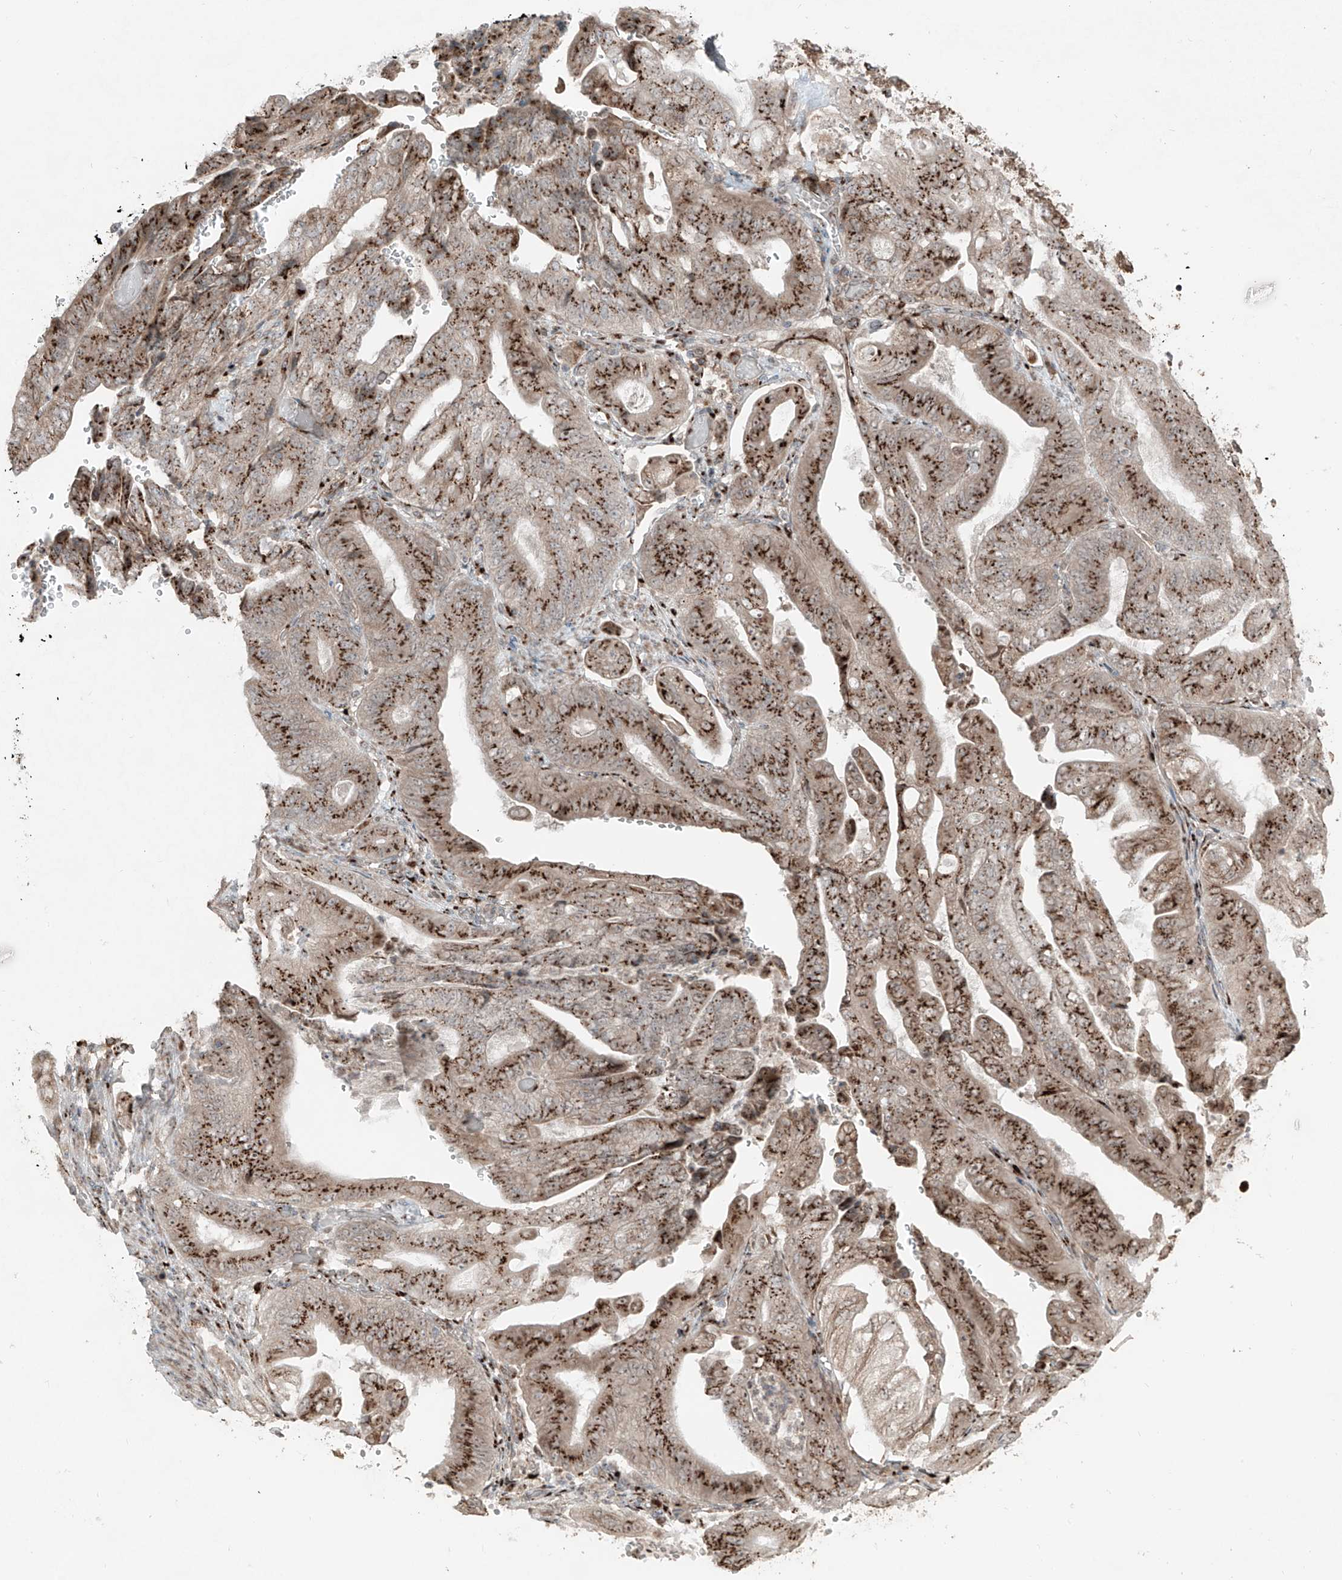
{"staining": {"intensity": "strong", "quantity": ">75%", "location": "cytoplasmic/membranous"}, "tissue": "stomach cancer", "cell_type": "Tumor cells", "image_type": "cancer", "snomed": [{"axis": "morphology", "description": "Adenocarcinoma, NOS"}, {"axis": "topography", "description": "Stomach"}], "caption": "Stomach cancer tissue shows strong cytoplasmic/membranous positivity in approximately >75% of tumor cells", "gene": "ERLEC1", "patient": {"sex": "female", "age": 73}}